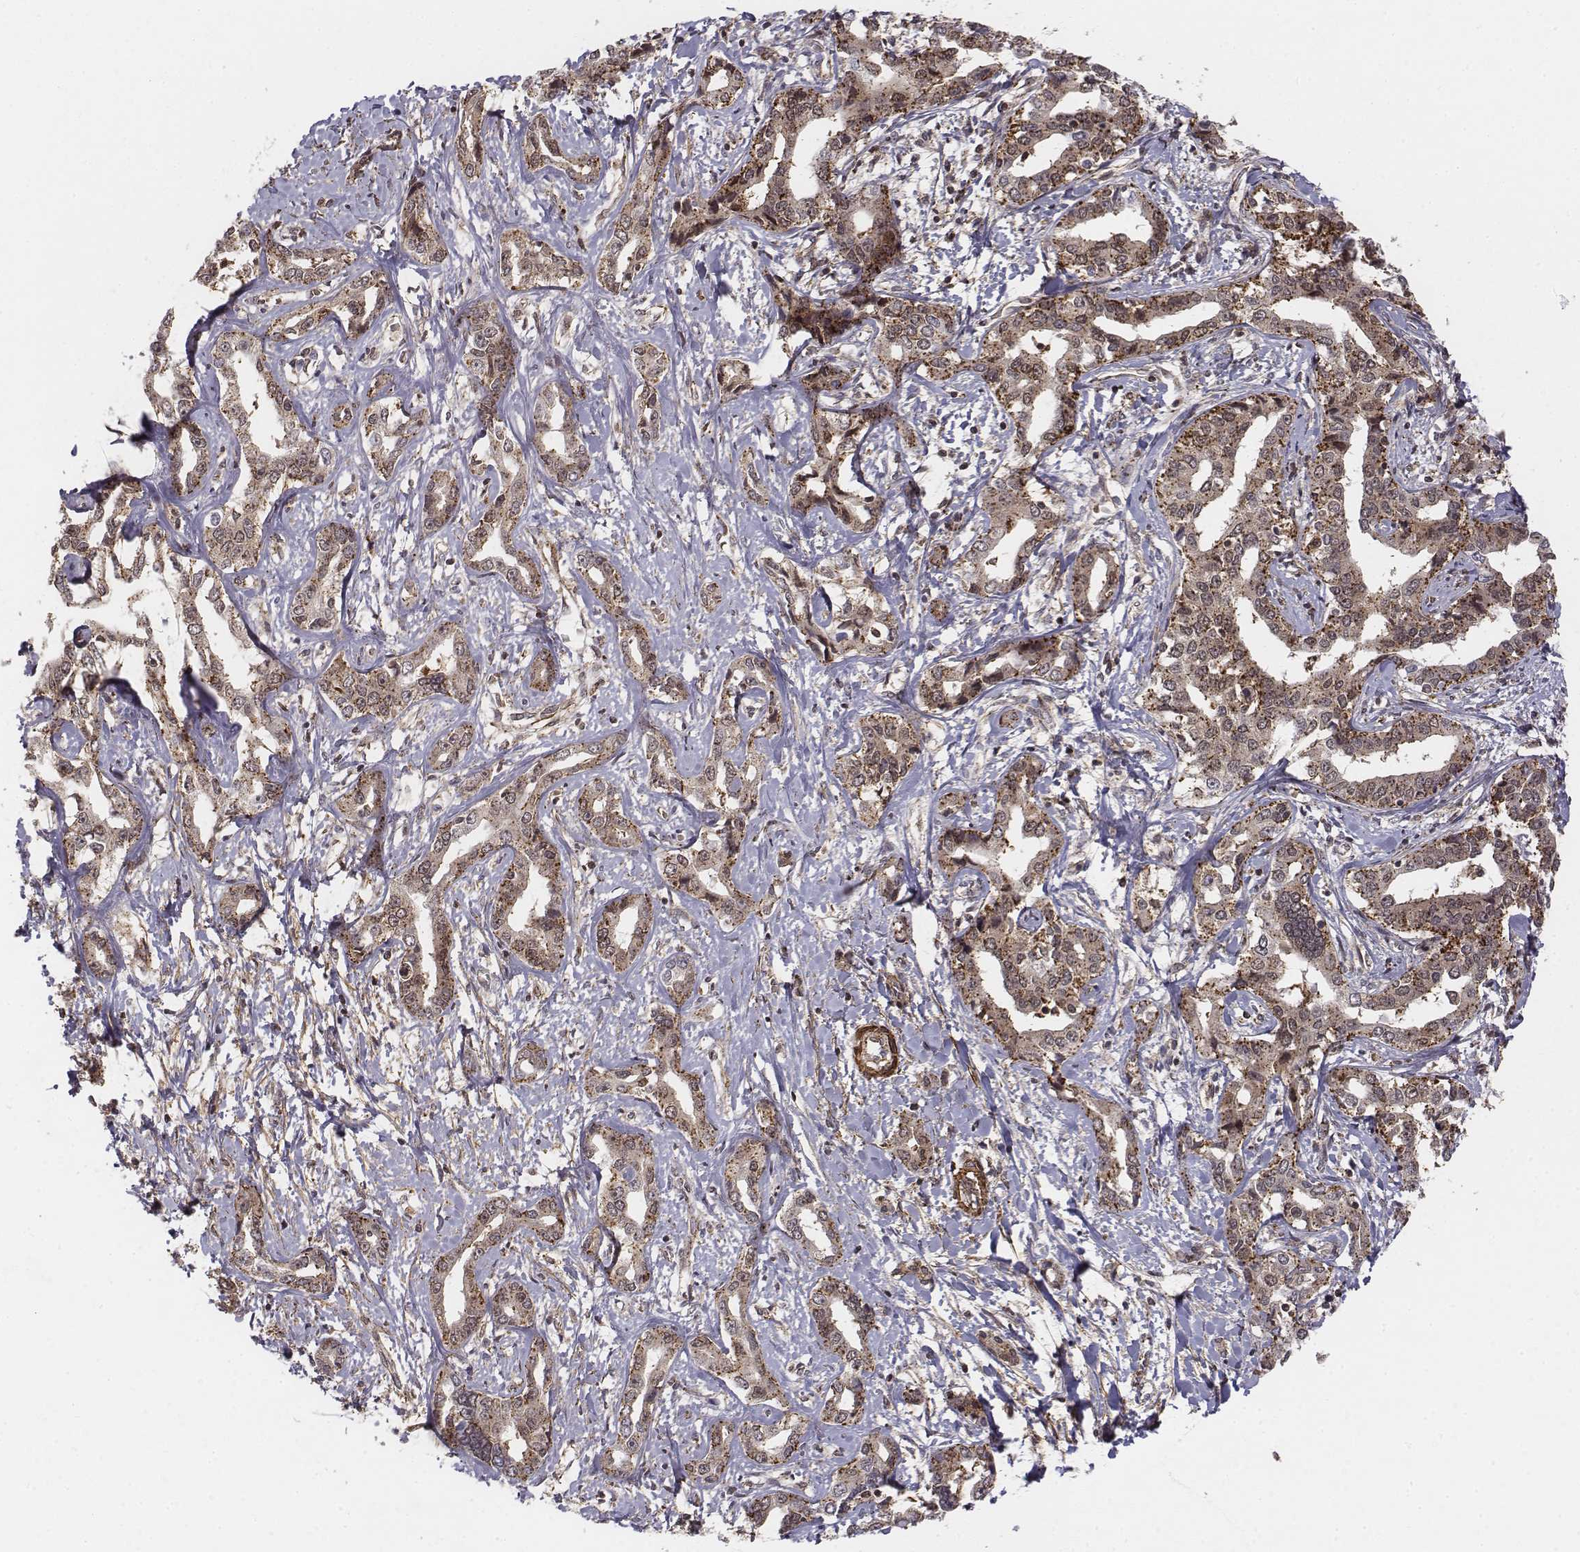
{"staining": {"intensity": "moderate", "quantity": ">75%", "location": "cytoplasmic/membranous,nuclear"}, "tissue": "liver cancer", "cell_type": "Tumor cells", "image_type": "cancer", "snomed": [{"axis": "morphology", "description": "Cholangiocarcinoma"}, {"axis": "topography", "description": "Liver"}], "caption": "A brown stain highlights moderate cytoplasmic/membranous and nuclear expression of a protein in human liver cholangiocarcinoma tumor cells. The protein of interest is shown in brown color, while the nuclei are stained blue.", "gene": "ZFYVE19", "patient": {"sex": "male", "age": 59}}